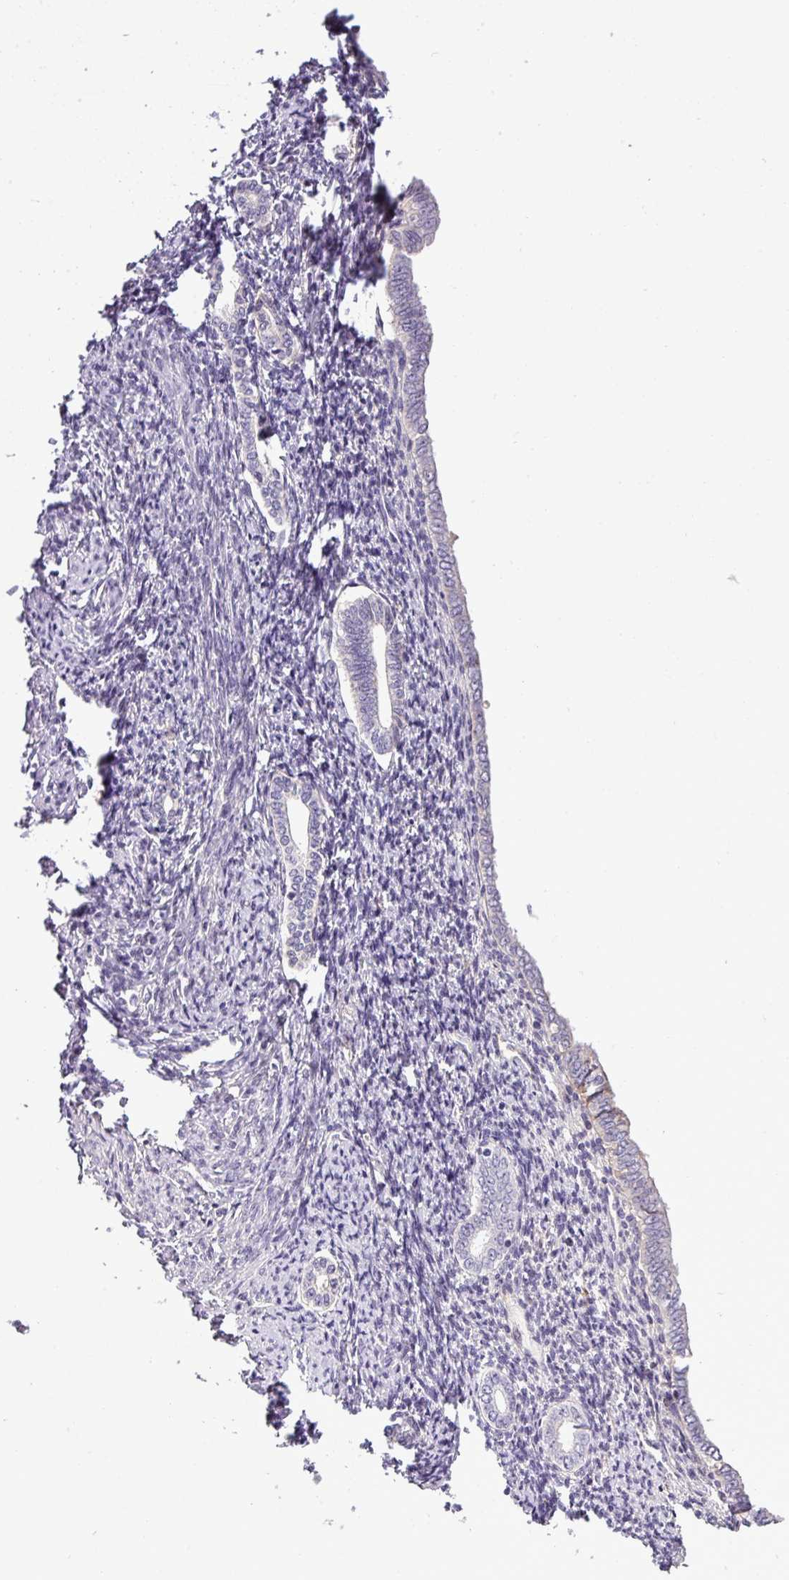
{"staining": {"intensity": "negative", "quantity": "none", "location": "none"}, "tissue": "endometrium", "cell_type": "Cells in endometrial stroma", "image_type": "normal", "snomed": [{"axis": "morphology", "description": "Normal tissue, NOS"}, {"axis": "topography", "description": "Endometrium"}], "caption": "Unremarkable endometrium was stained to show a protein in brown. There is no significant positivity in cells in endometrial stroma.", "gene": "C4A", "patient": {"sex": "female", "age": 63}}